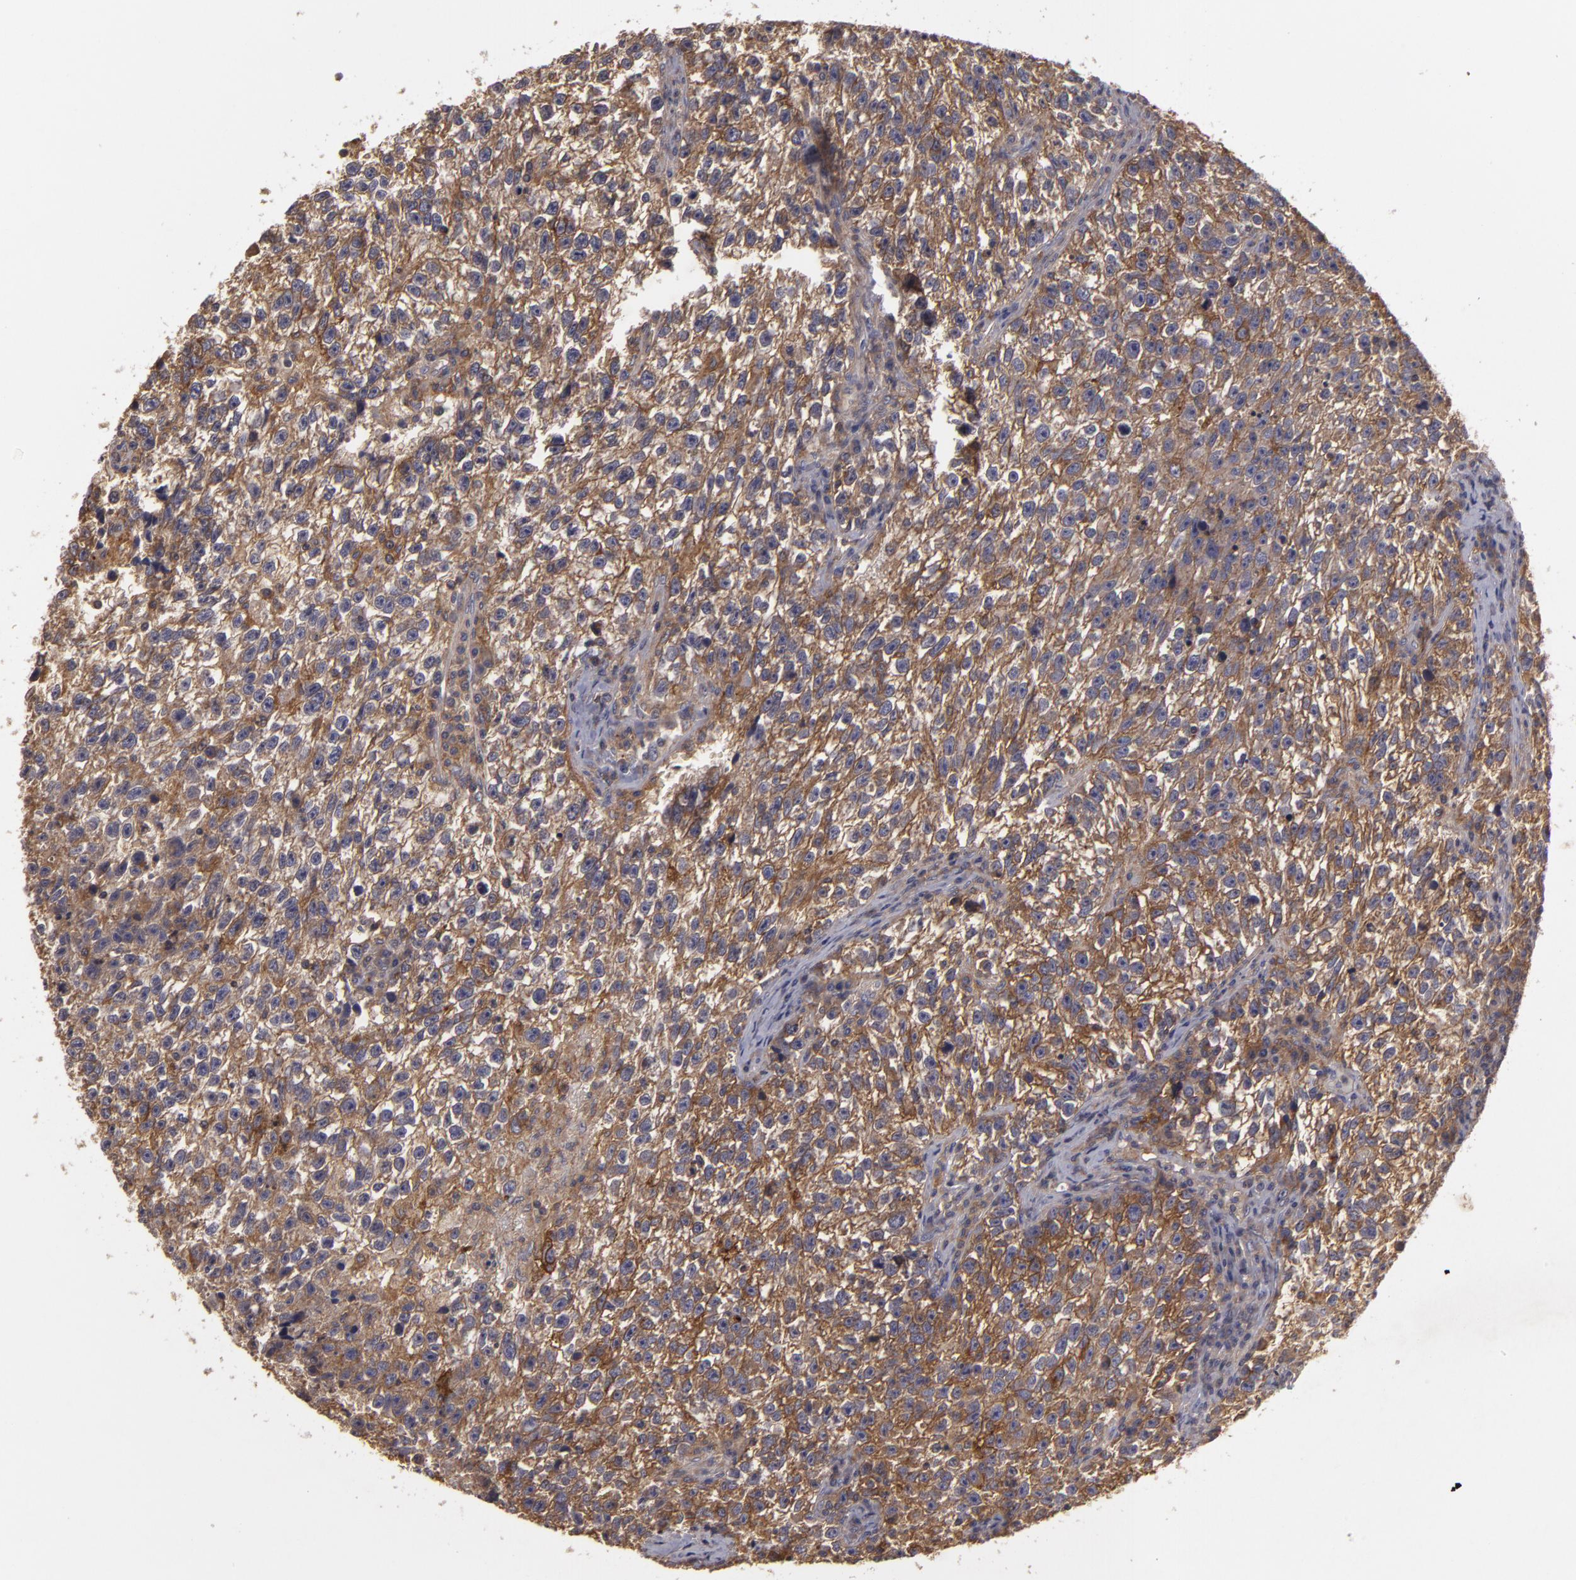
{"staining": {"intensity": "strong", "quantity": ">75%", "location": "cytoplasmic/membranous"}, "tissue": "testis cancer", "cell_type": "Tumor cells", "image_type": "cancer", "snomed": [{"axis": "morphology", "description": "Seminoma, NOS"}, {"axis": "topography", "description": "Testis"}], "caption": "Protein analysis of testis seminoma tissue displays strong cytoplasmic/membranous positivity in about >75% of tumor cells.", "gene": "HRAS", "patient": {"sex": "male", "age": 38}}